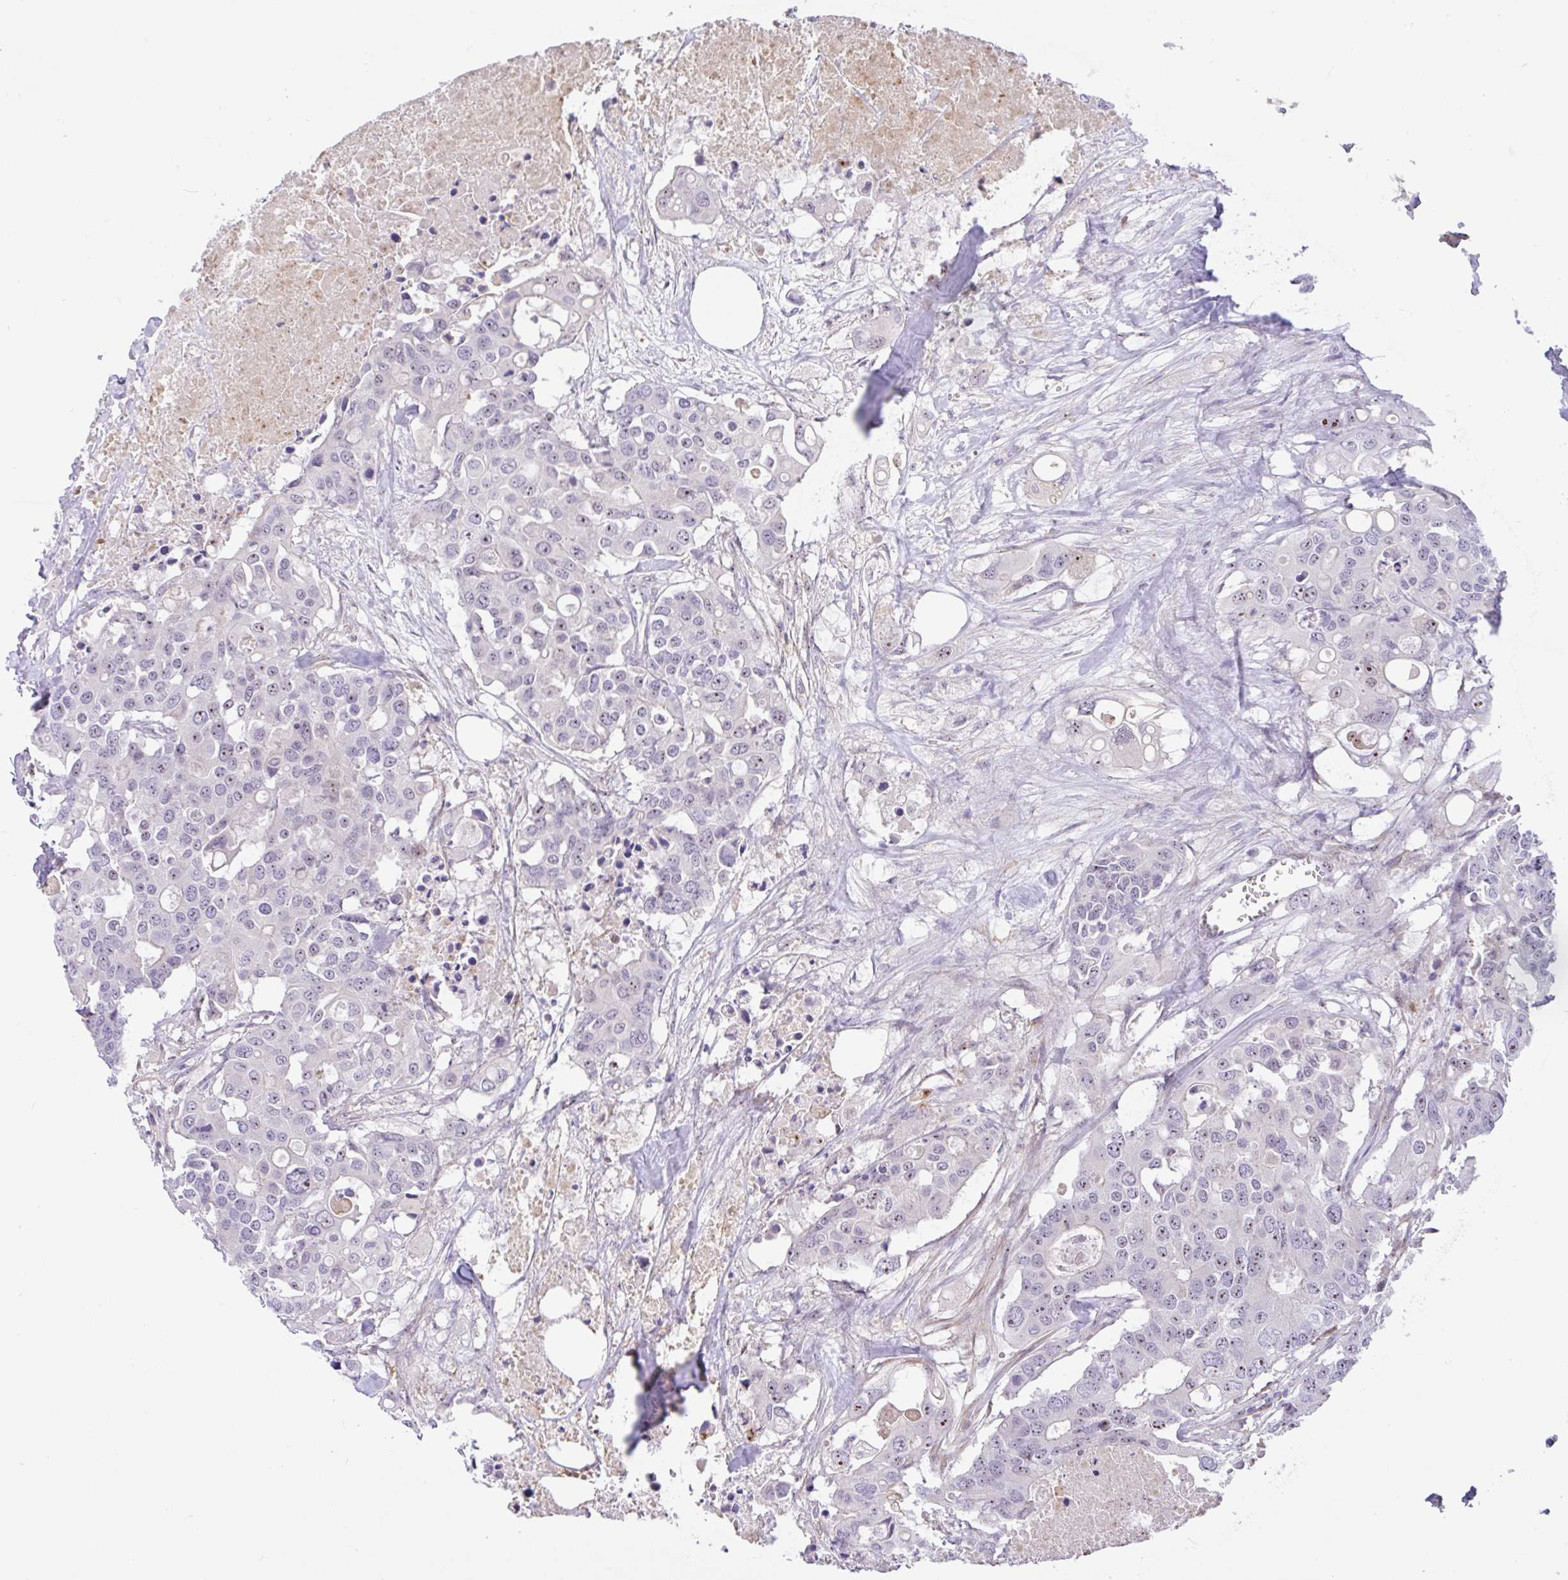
{"staining": {"intensity": "moderate", "quantity": "25%-75%", "location": "nuclear"}, "tissue": "colorectal cancer", "cell_type": "Tumor cells", "image_type": "cancer", "snomed": [{"axis": "morphology", "description": "Adenocarcinoma, NOS"}, {"axis": "topography", "description": "Colon"}], "caption": "IHC (DAB (3,3'-diaminobenzidine)) staining of human colorectal cancer (adenocarcinoma) demonstrates moderate nuclear protein expression in approximately 25%-75% of tumor cells. The protein of interest is stained brown, and the nuclei are stained in blue (DAB IHC with brightfield microscopy, high magnification).", "gene": "MXRA8", "patient": {"sex": "male", "age": 77}}